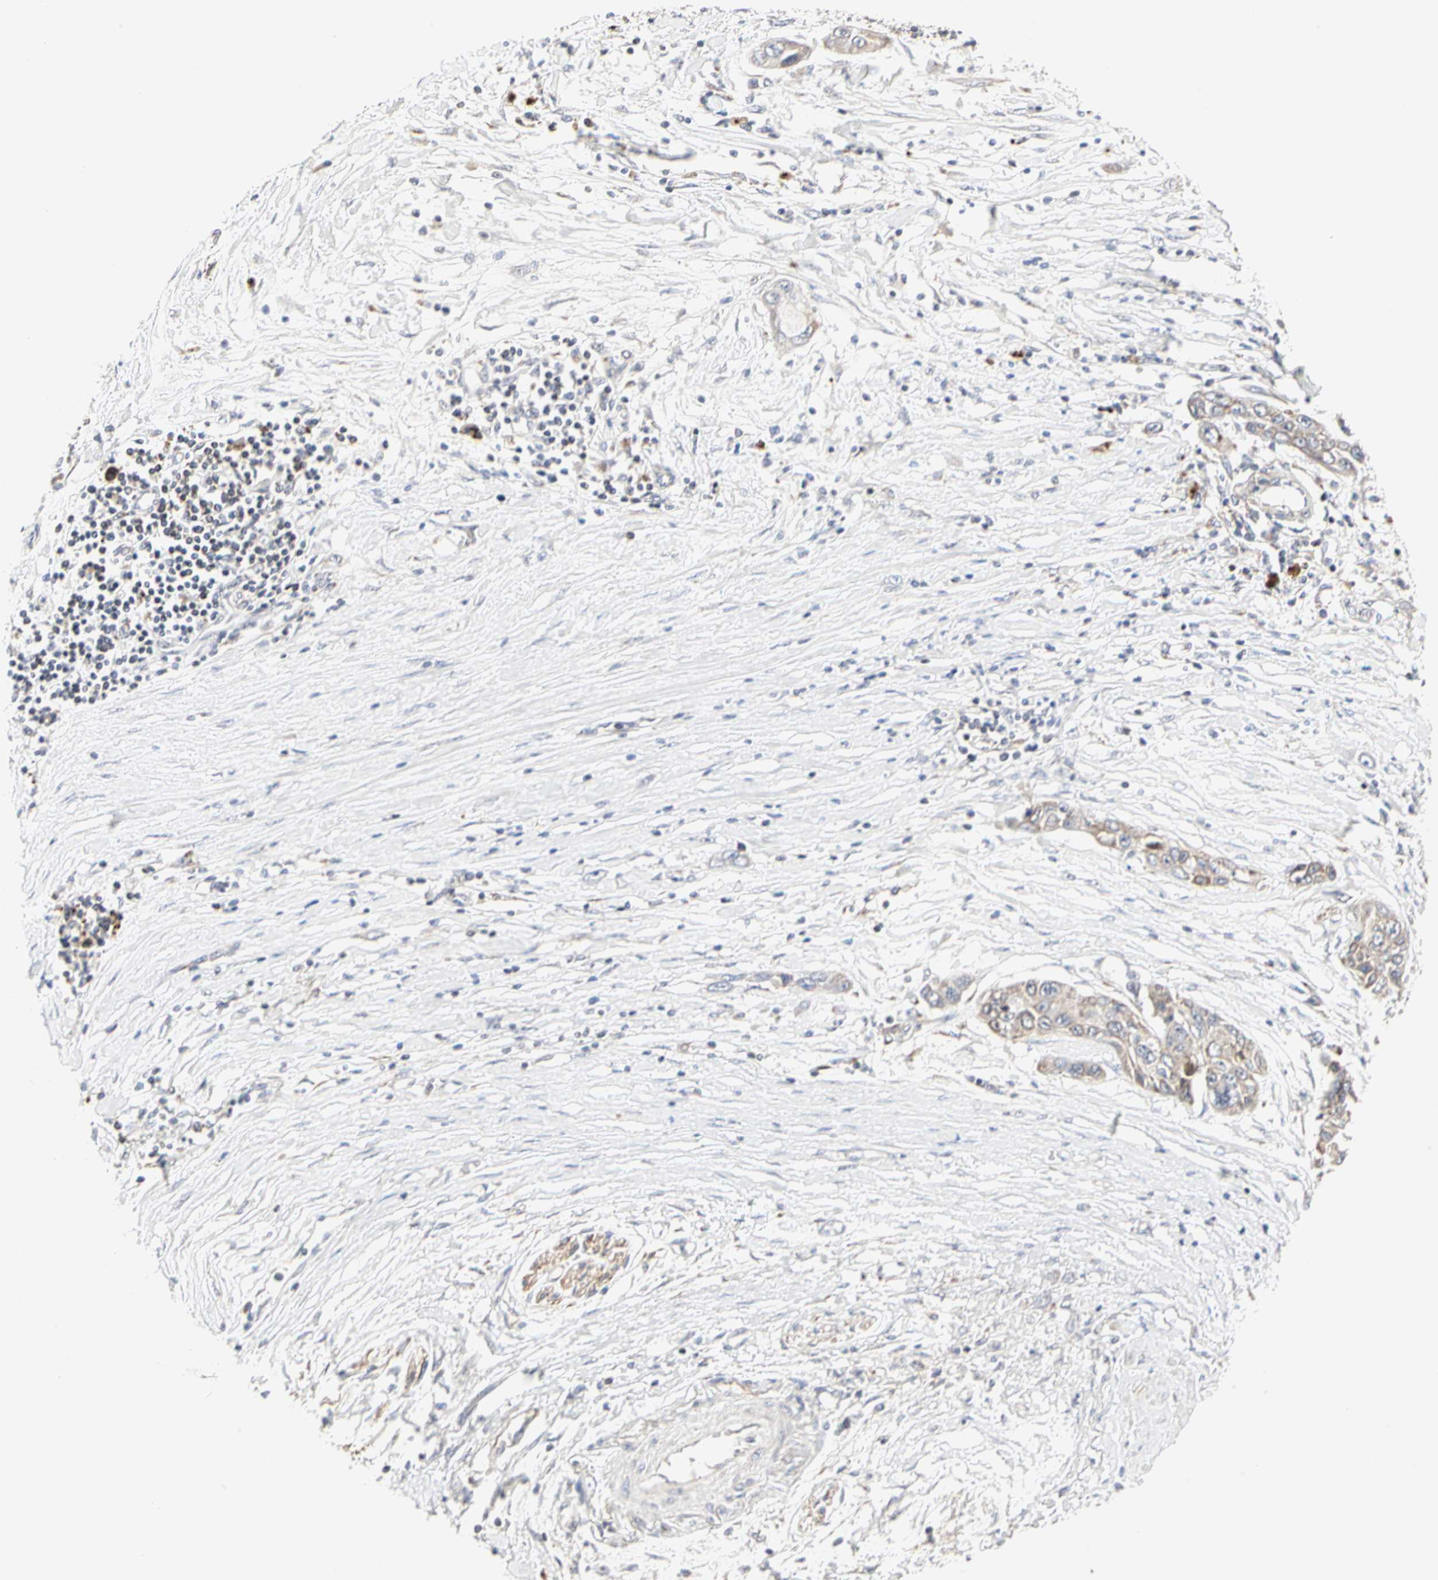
{"staining": {"intensity": "weak", "quantity": ">75%", "location": "cytoplasmic/membranous"}, "tissue": "pancreatic cancer", "cell_type": "Tumor cells", "image_type": "cancer", "snomed": [{"axis": "morphology", "description": "Adenocarcinoma, NOS"}, {"axis": "topography", "description": "Pancreas"}], "caption": "The histopathology image demonstrates immunohistochemical staining of adenocarcinoma (pancreatic). There is weak cytoplasmic/membranous expression is identified in about >75% of tumor cells.", "gene": "TSKU", "patient": {"sex": "female", "age": 70}}